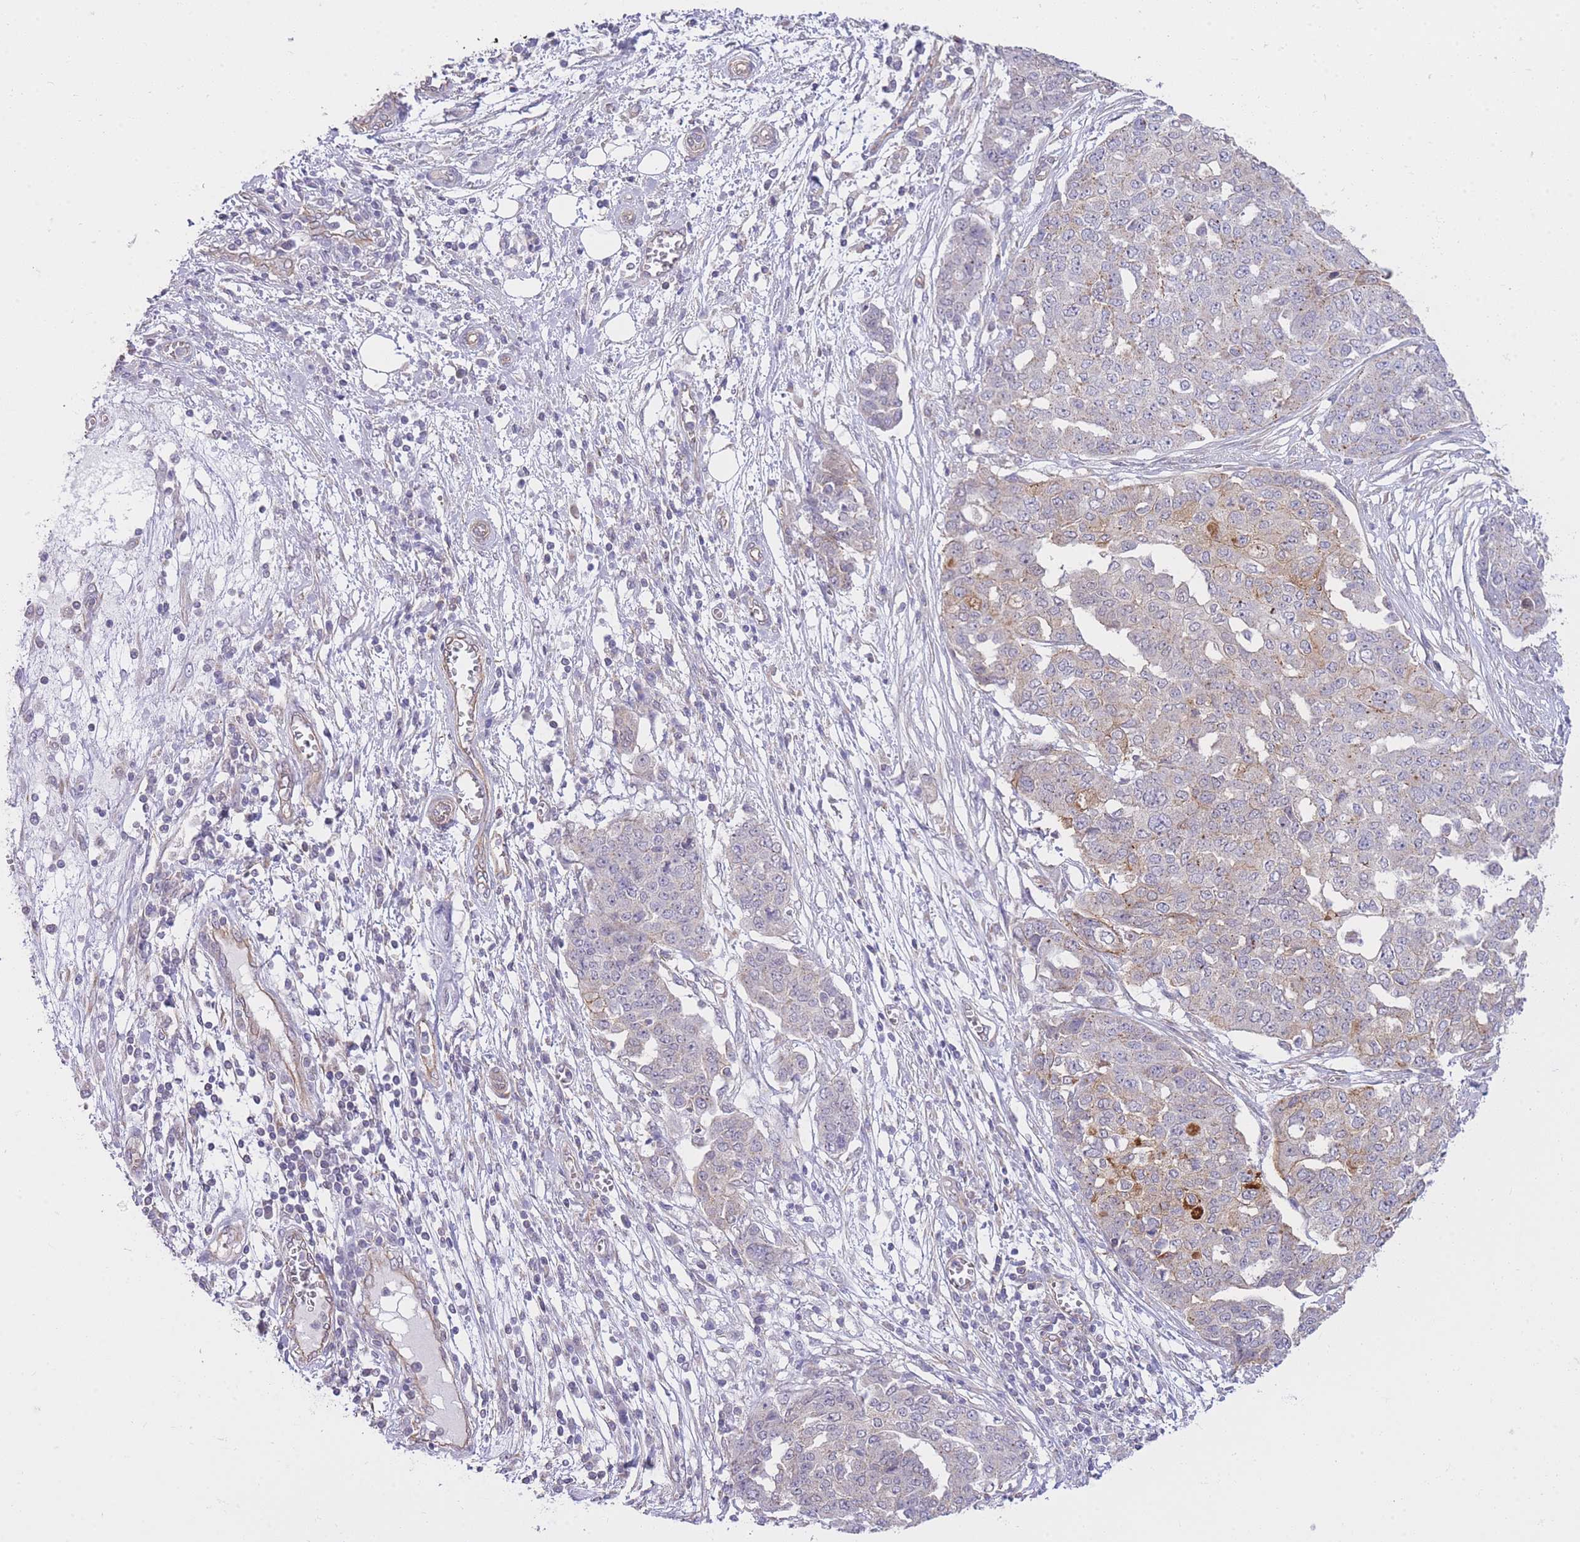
{"staining": {"intensity": "weak", "quantity": "<25%", "location": "cytoplasmic/membranous"}, "tissue": "ovarian cancer", "cell_type": "Tumor cells", "image_type": "cancer", "snomed": [{"axis": "morphology", "description": "Cystadenocarcinoma, serous, NOS"}, {"axis": "topography", "description": "Soft tissue"}, {"axis": "topography", "description": "Ovary"}], "caption": "Tumor cells are negative for brown protein staining in ovarian serous cystadenocarcinoma. (Immunohistochemistry, brightfield microscopy, high magnification).", "gene": "CTBP1", "patient": {"sex": "female", "age": 57}}